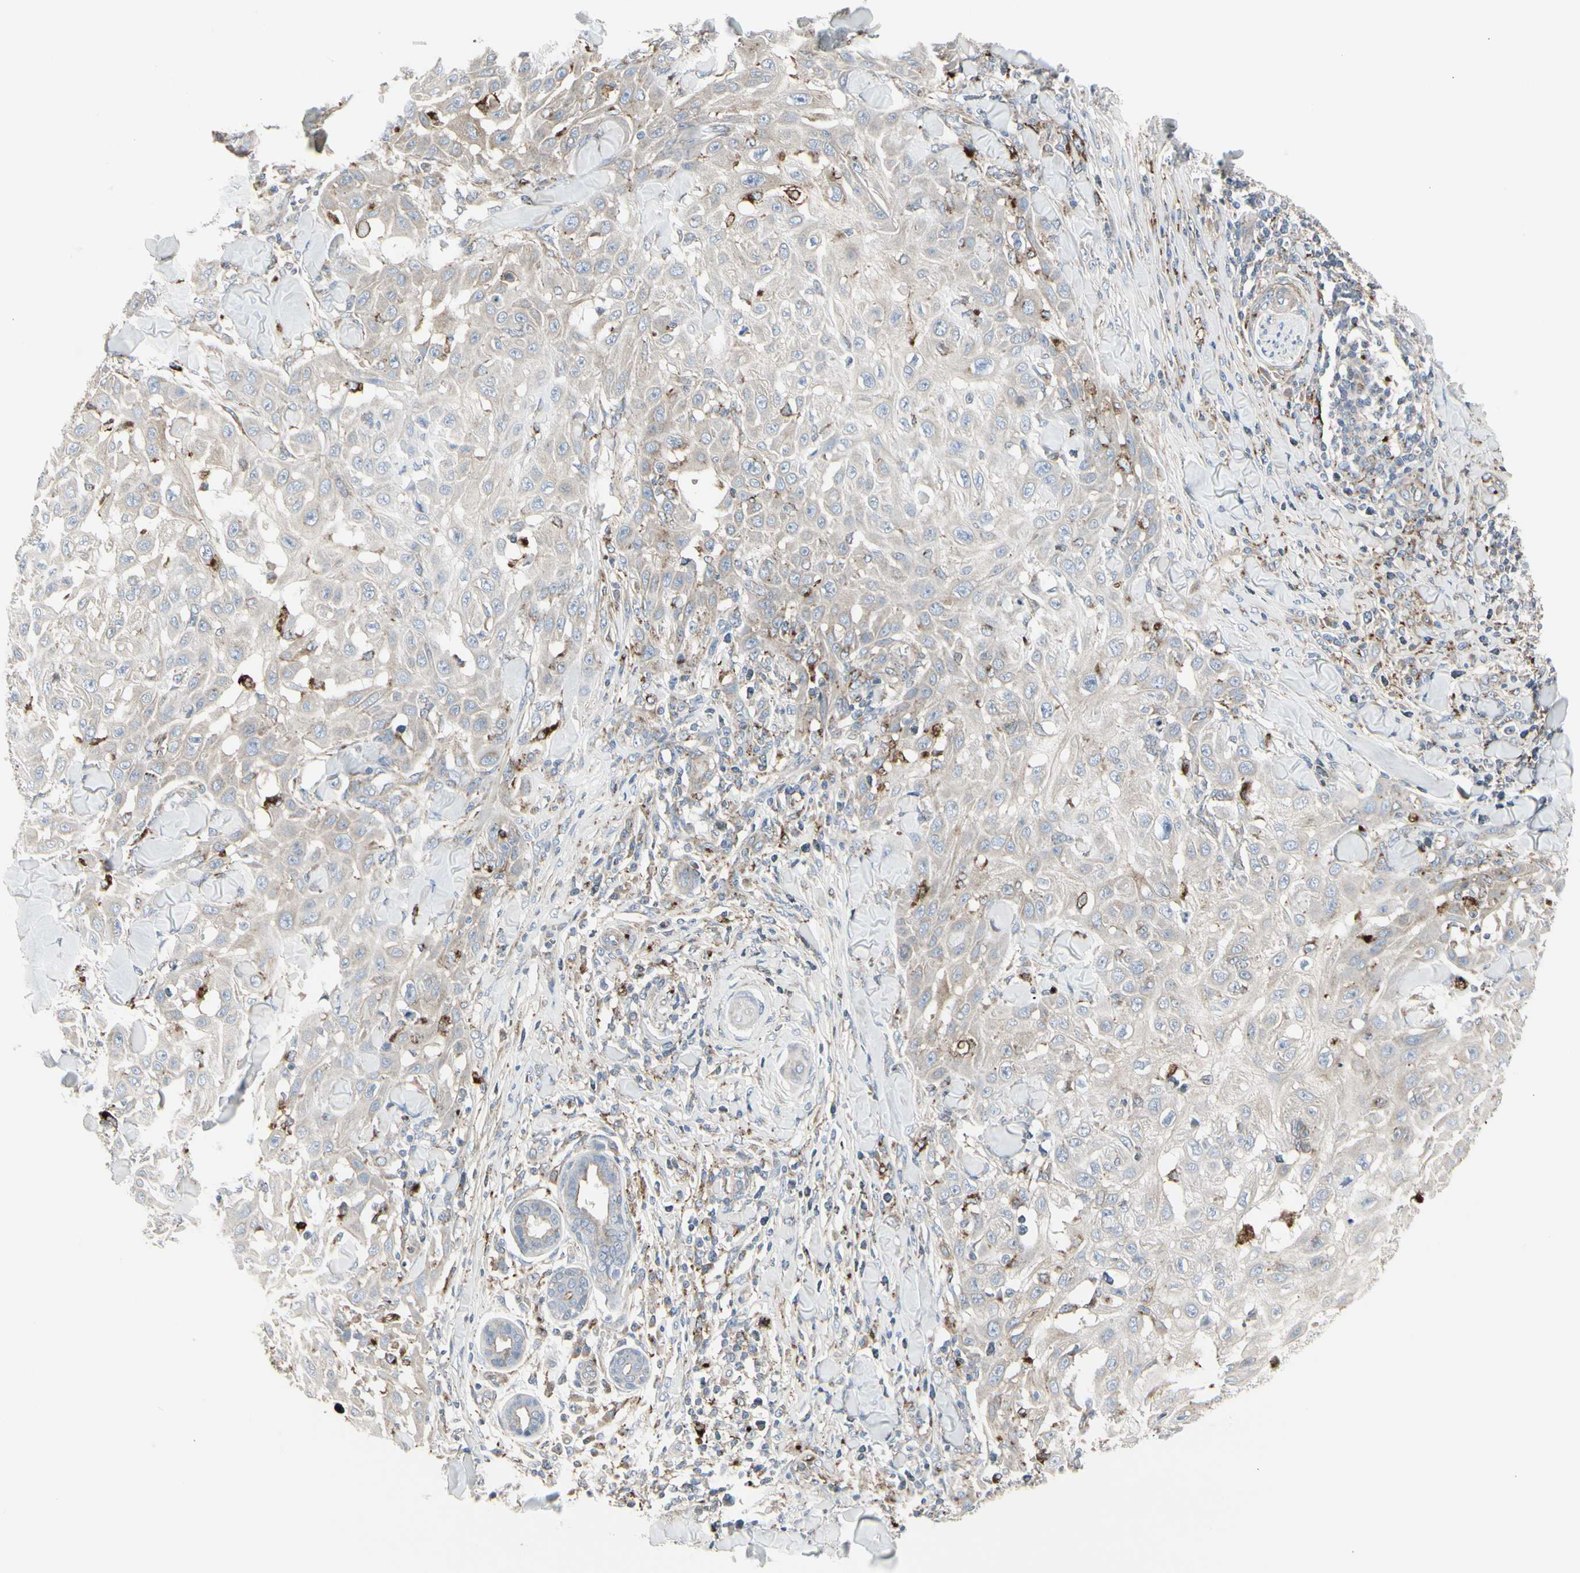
{"staining": {"intensity": "negative", "quantity": "none", "location": "none"}, "tissue": "skin cancer", "cell_type": "Tumor cells", "image_type": "cancer", "snomed": [{"axis": "morphology", "description": "Squamous cell carcinoma, NOS"}, {"axis": "topography", "description": "Skin"}], "caption": "Protein analysis of skin cancer shows no significant staining in tumor cells.", "gene": "ATP6V1B2", "patient": {"sex": "male", "age": 24}}